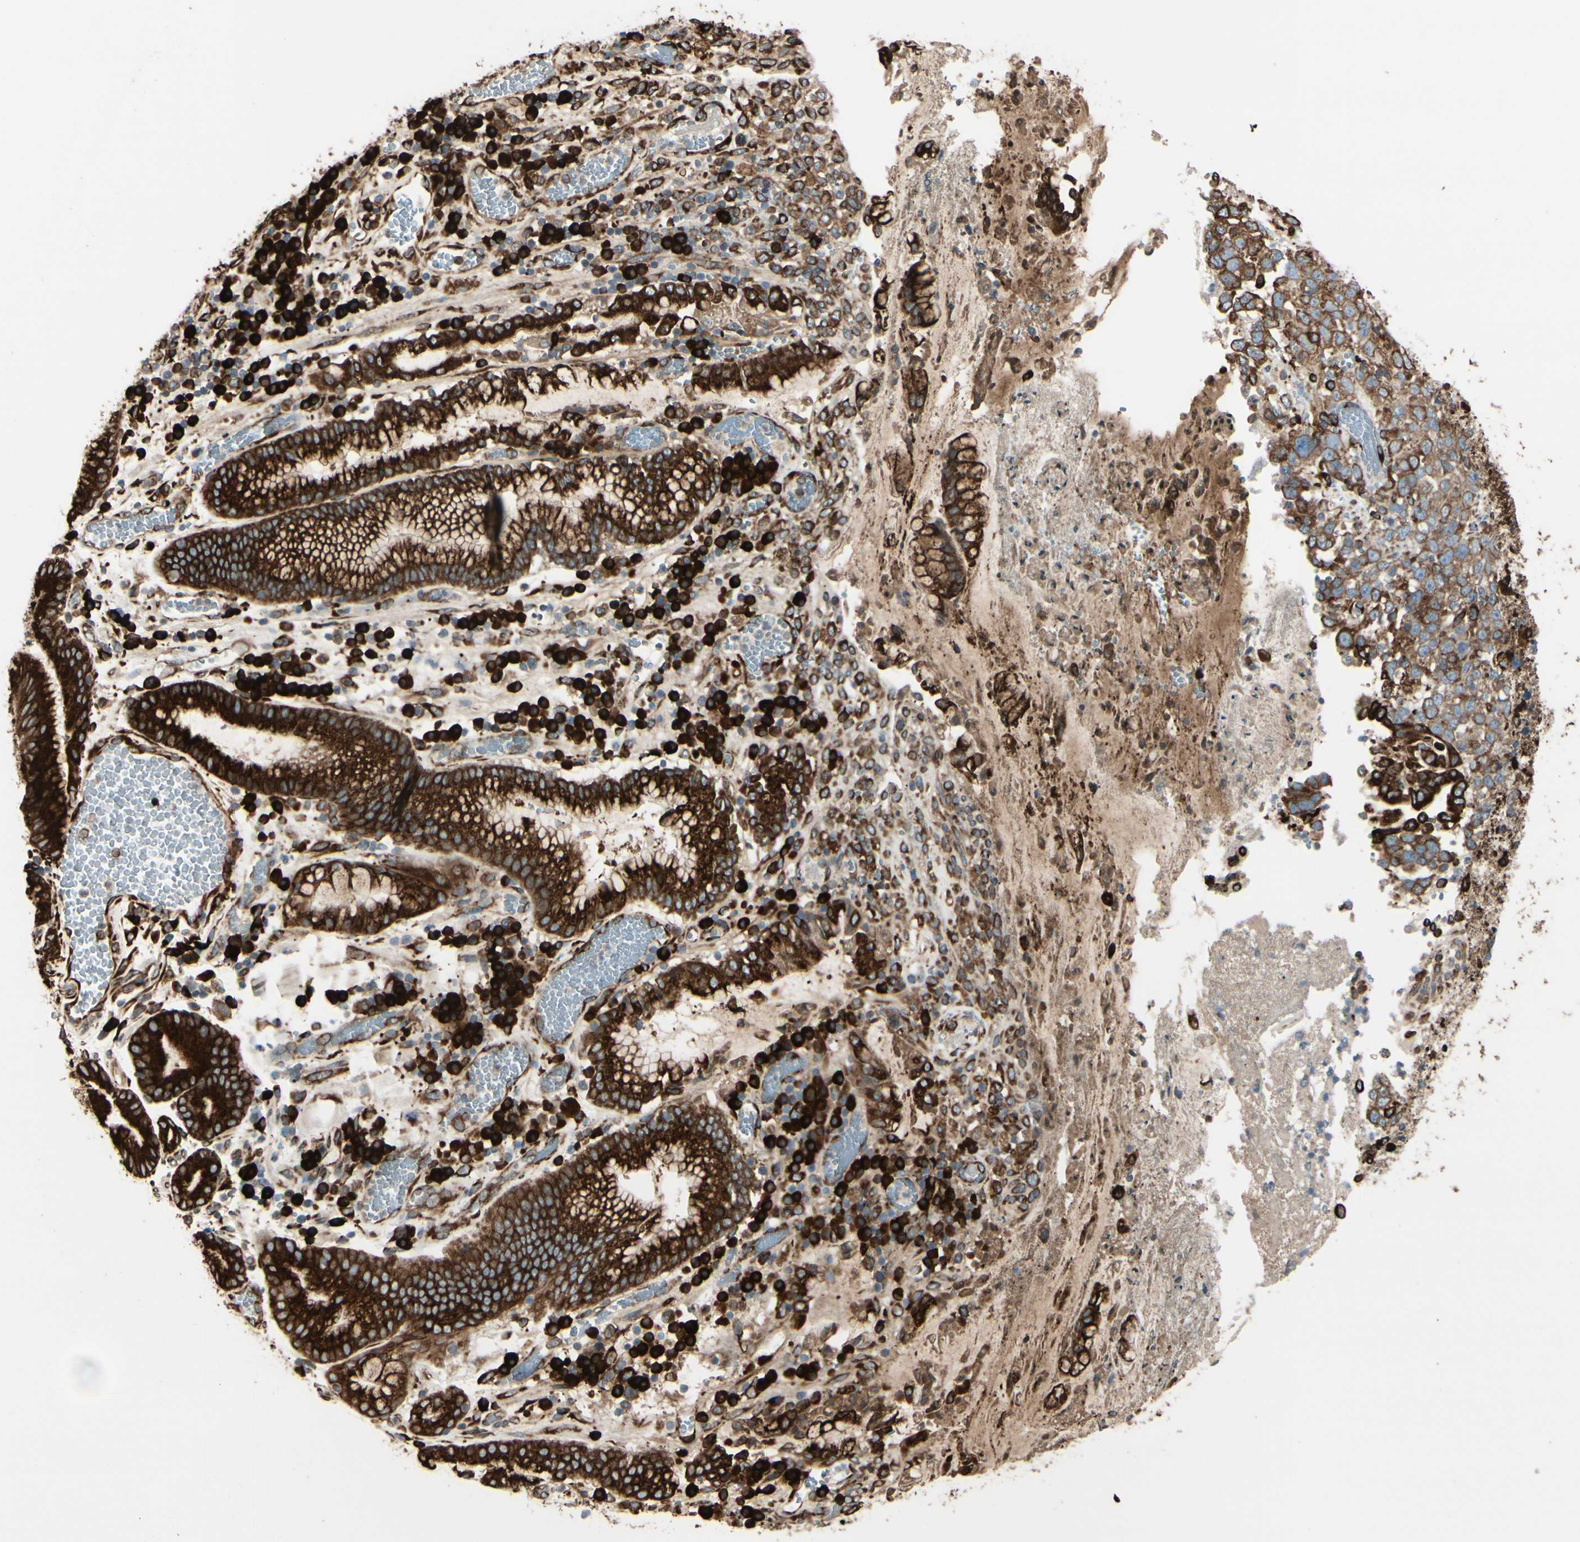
{"staining": {"intensity": "strong", "quantity": ">75%", "location": "cytoplasmic/membranous"}, "tissue": "stomach cancer", "cell_type": "Tumor cells", "image_type": "cancer", "snomed": [{"axis": "morphology", "description": "Normal tissue, NOS"}, {"axis": "morphology", "description": "Adenocarcinoma, NOS"}, {"axis": "topography", "description": "Stomach"}], "caption": "Brown immunohistochemical staining in adenocarcinoma (stomach) displays strong cytoplasmic/membranous positivity in approximately >75% of tumor cells.", "gene": "RRBP1", "patient": {"sex": "male", "age": 48}}